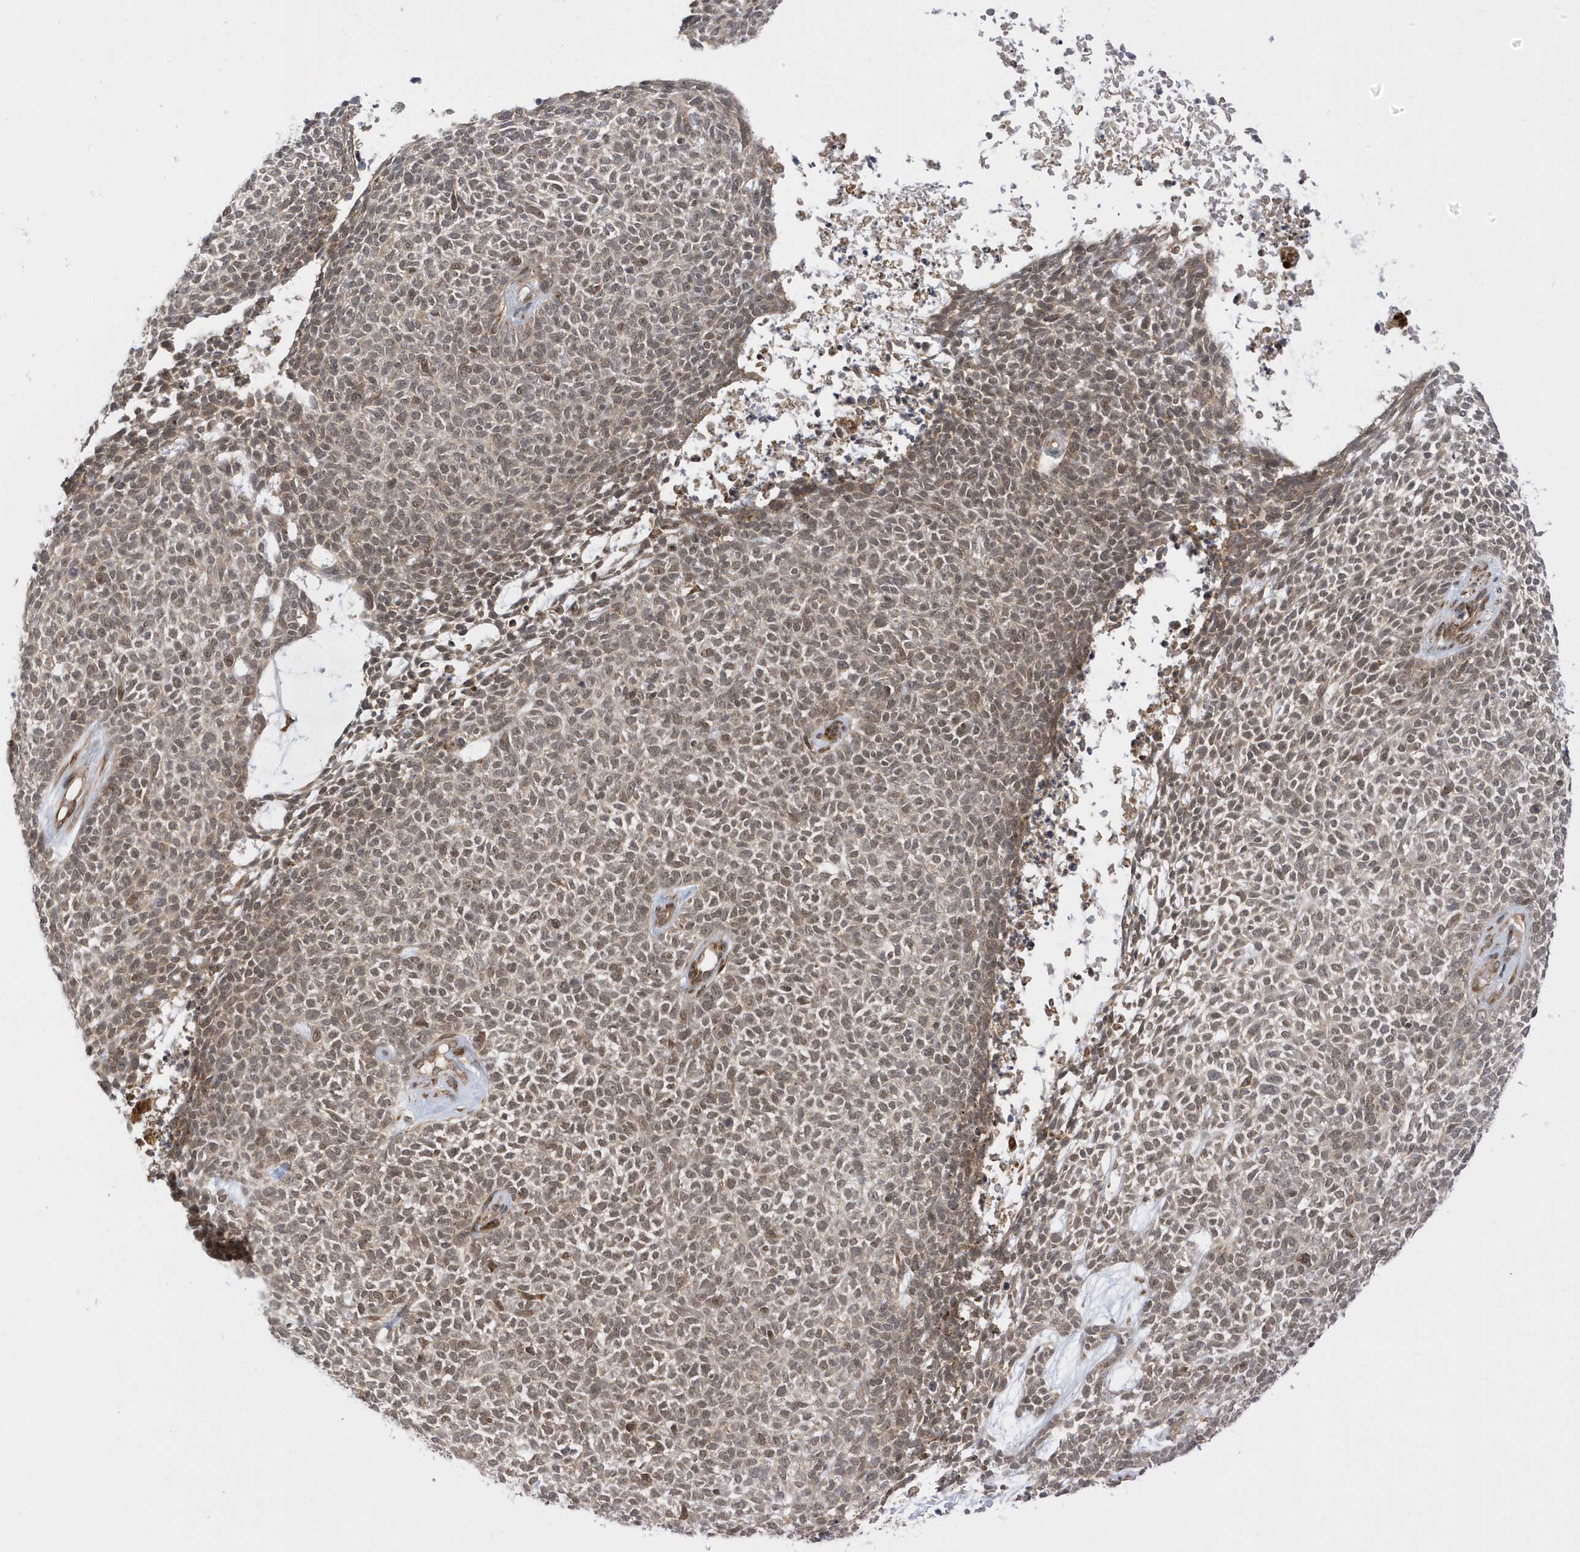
{"staining": {"intensity": "weak", "quantity": "25%-75%", "location": "nuclear"}, "tissue": "skin cancer", "cell_type": "Tumor cells", "image_type": "cancer", "snomed": [{"axis": "morphology", "description": "Basal cell carcinoma"}, {"axis": "topography", "description": "Skin"}], "caption": "Skin cancer (basal cell carcinoma) stained for a protein (brown) exhibits weak nuclear positive expression in approximately 25%-75% of tumor cells.", "gene": "METTL21A", "patient": {"sex": "female", "age": 84}}